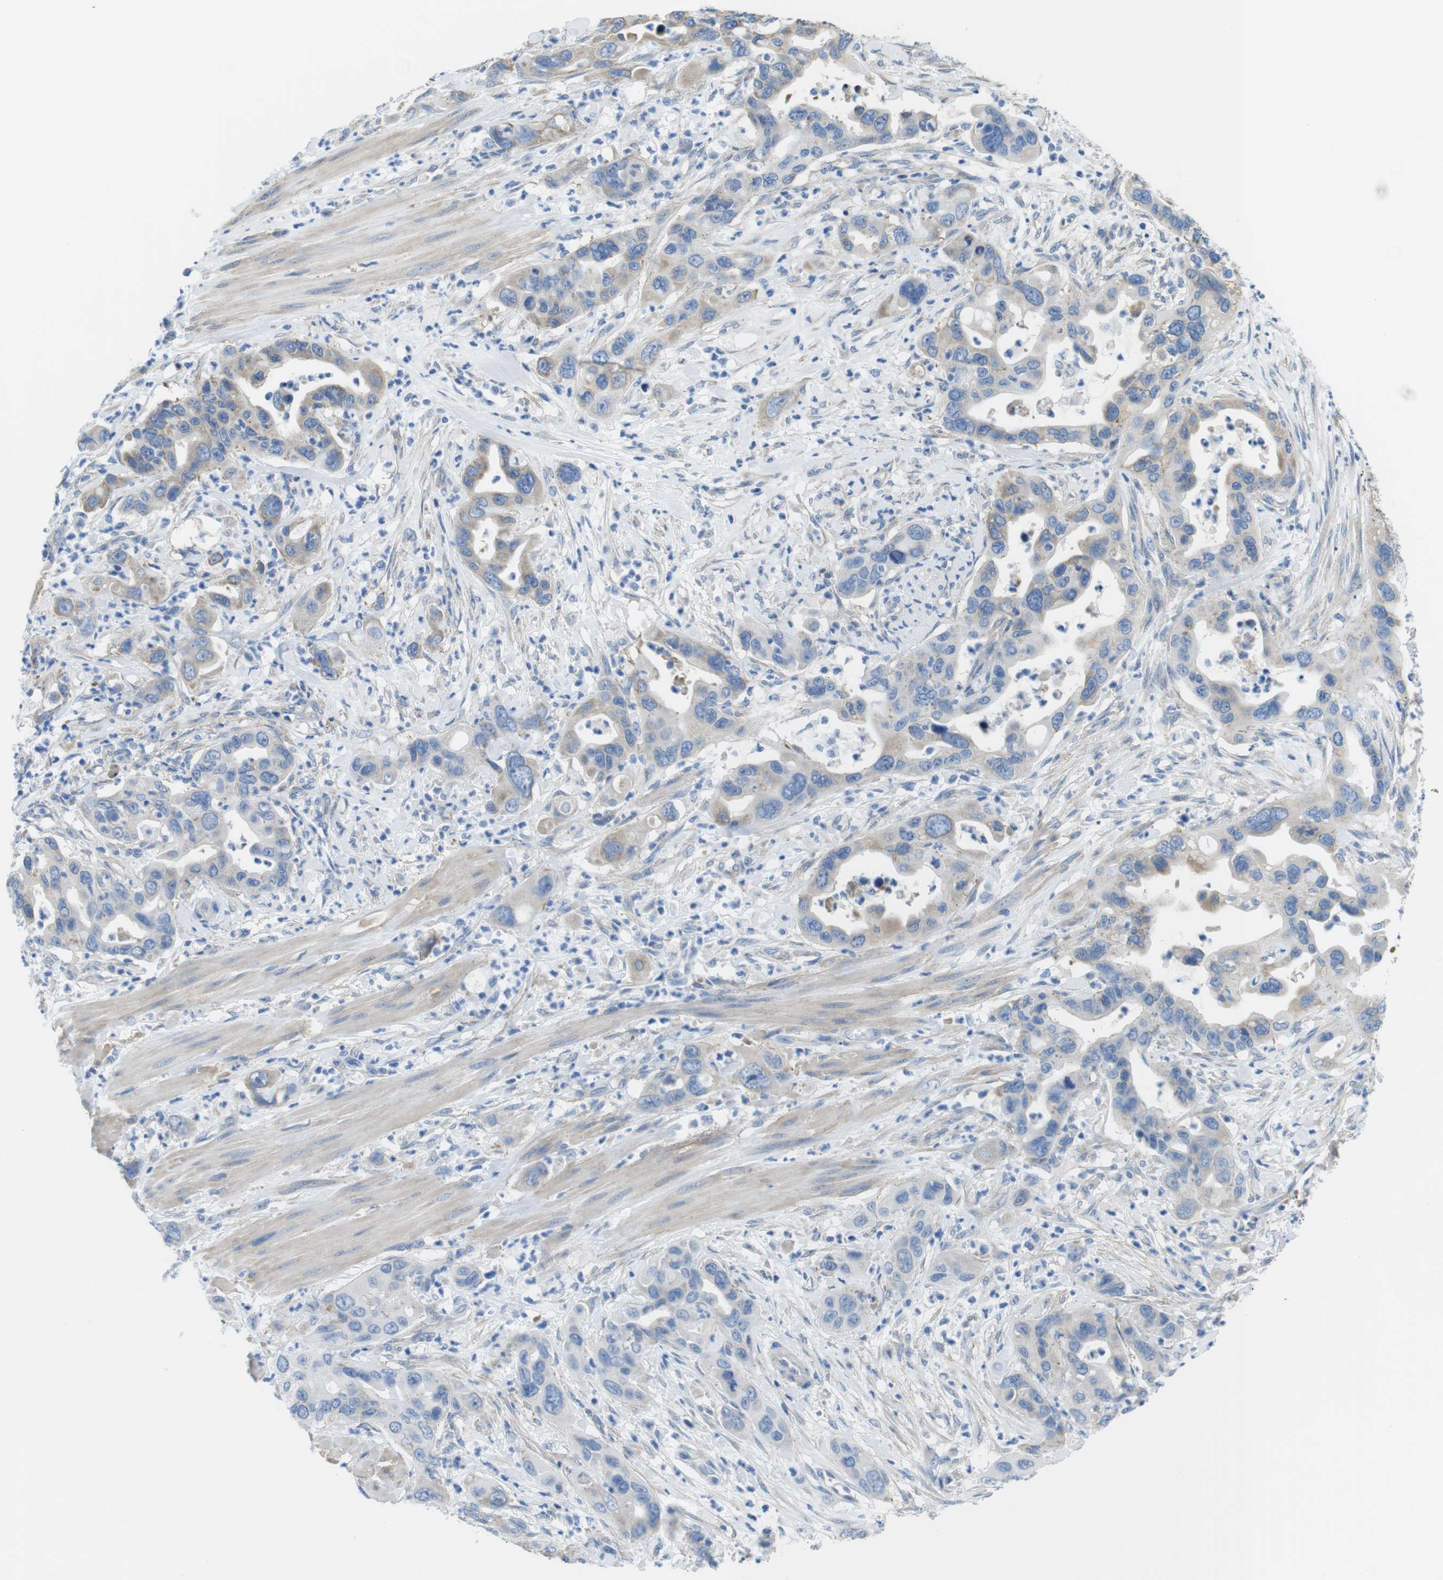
{"staining": {"intensity": "weak", "quantity": "<25%", "location": "cytoplasmic/membranous"}, "tissue": "pancreatic cancer", "cell_type": "Tumor cells", "image_type": "cancer", "snomed": [{"axis": "morphology", "description": "Adenocarcinoma, NOS"}, {"axis": "topography", "description": "Pancreas"}], "caption": "Human pancreatic cancer stained for a protein using immunohistochemistry reveals no expression in tumor cells.", "gene": "CDH8", "patient": {"sex": "female", "age": 71}}